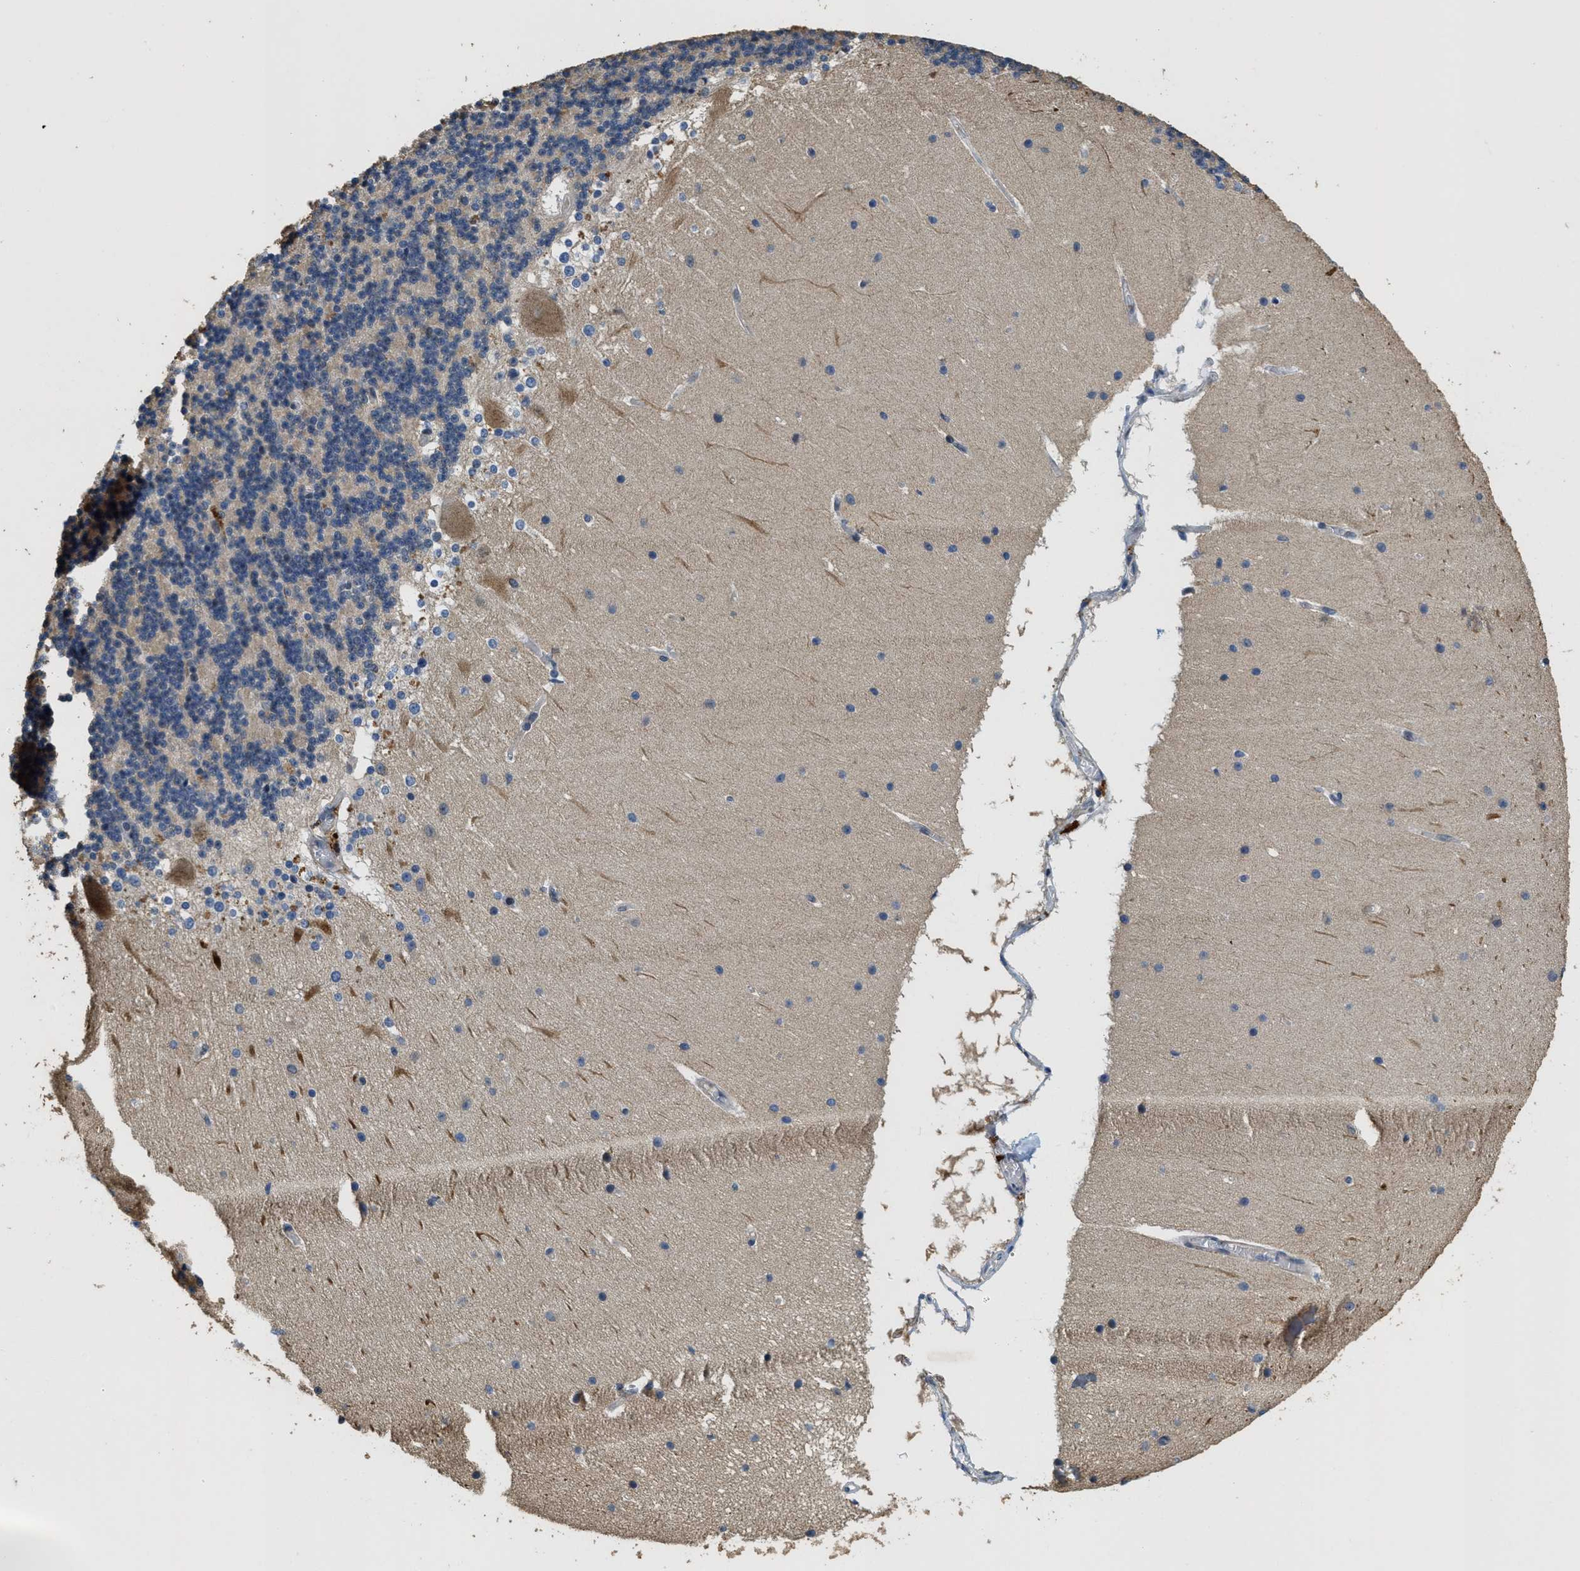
{"staining": {"intensity": "negative", "quantity": "none", "location": "none"}, "tissue": "cerebellum", "cell_type": "Cells in granular layer", "image_type": "normal", "snomed": [{"axis": "morphology", "description": "Normal tissue, NOS"}, {"axis": "topography", "description": "Cerebellum"}], "caption": "There is no significant expression in cells in granular layer of cerebellum.", "gene": "BMPR2", "patient": {"sex": "female", "age": 19}}